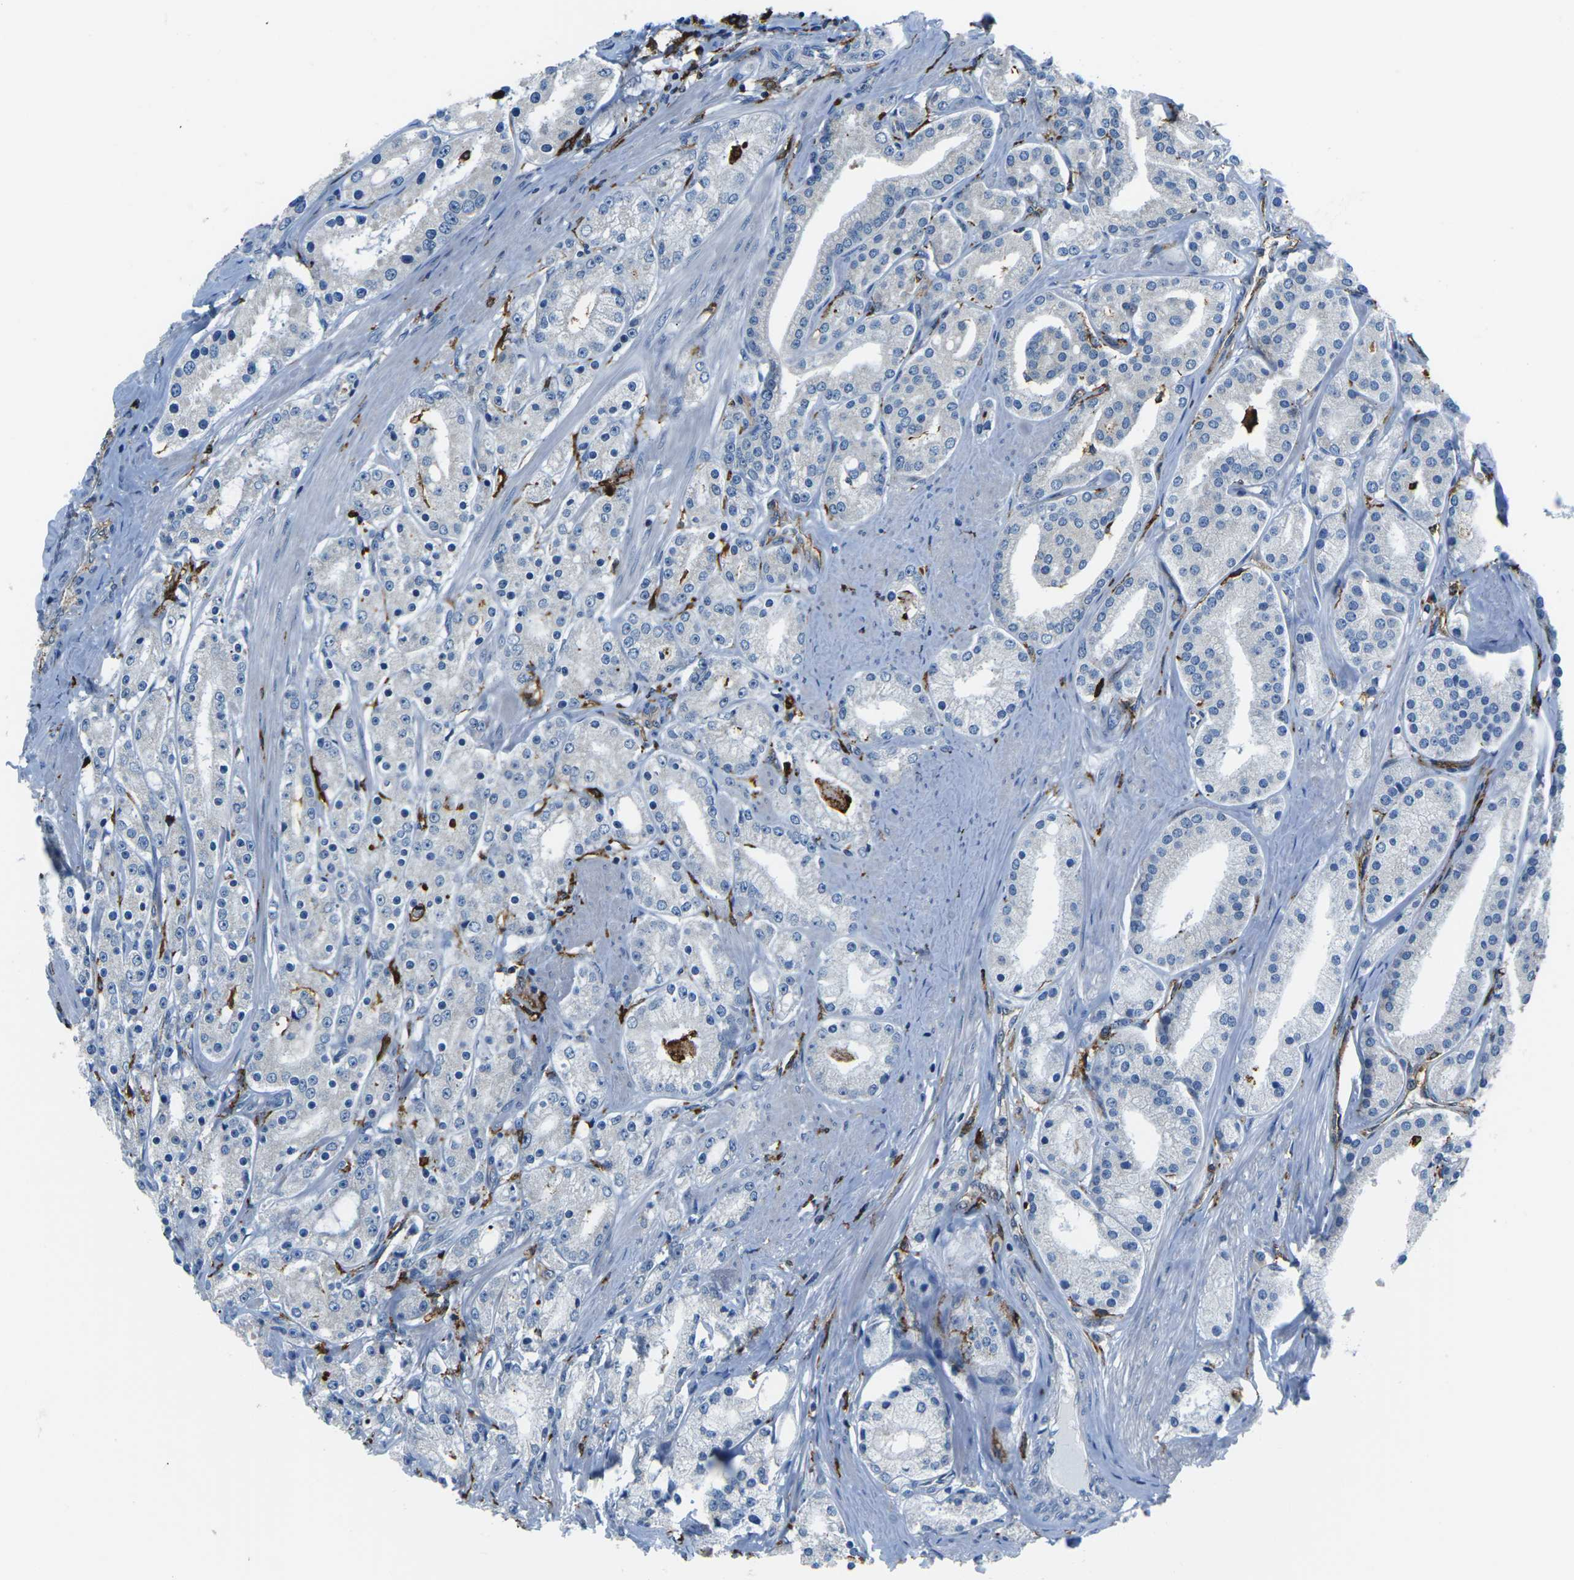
{"staining": {"intensity": "negative", "quantity": "none", "location": "none"}, "tissue": "prostate cancer", "cell_type": "Tumor cells", "image_type": "cancer", "snomed": [{"axis": "morphology", "description": "Adenocarcinoma, Low grade"}, {"axis": "topography", "description": "Prostate"}], "caption": "High power microscopy histopathology image of an IHC photomicrograph of prostate cancer, revealing no significant staining in tumor cells.", "gene": "PTPN1", "patient": {"sex": "male", "age": 63}}